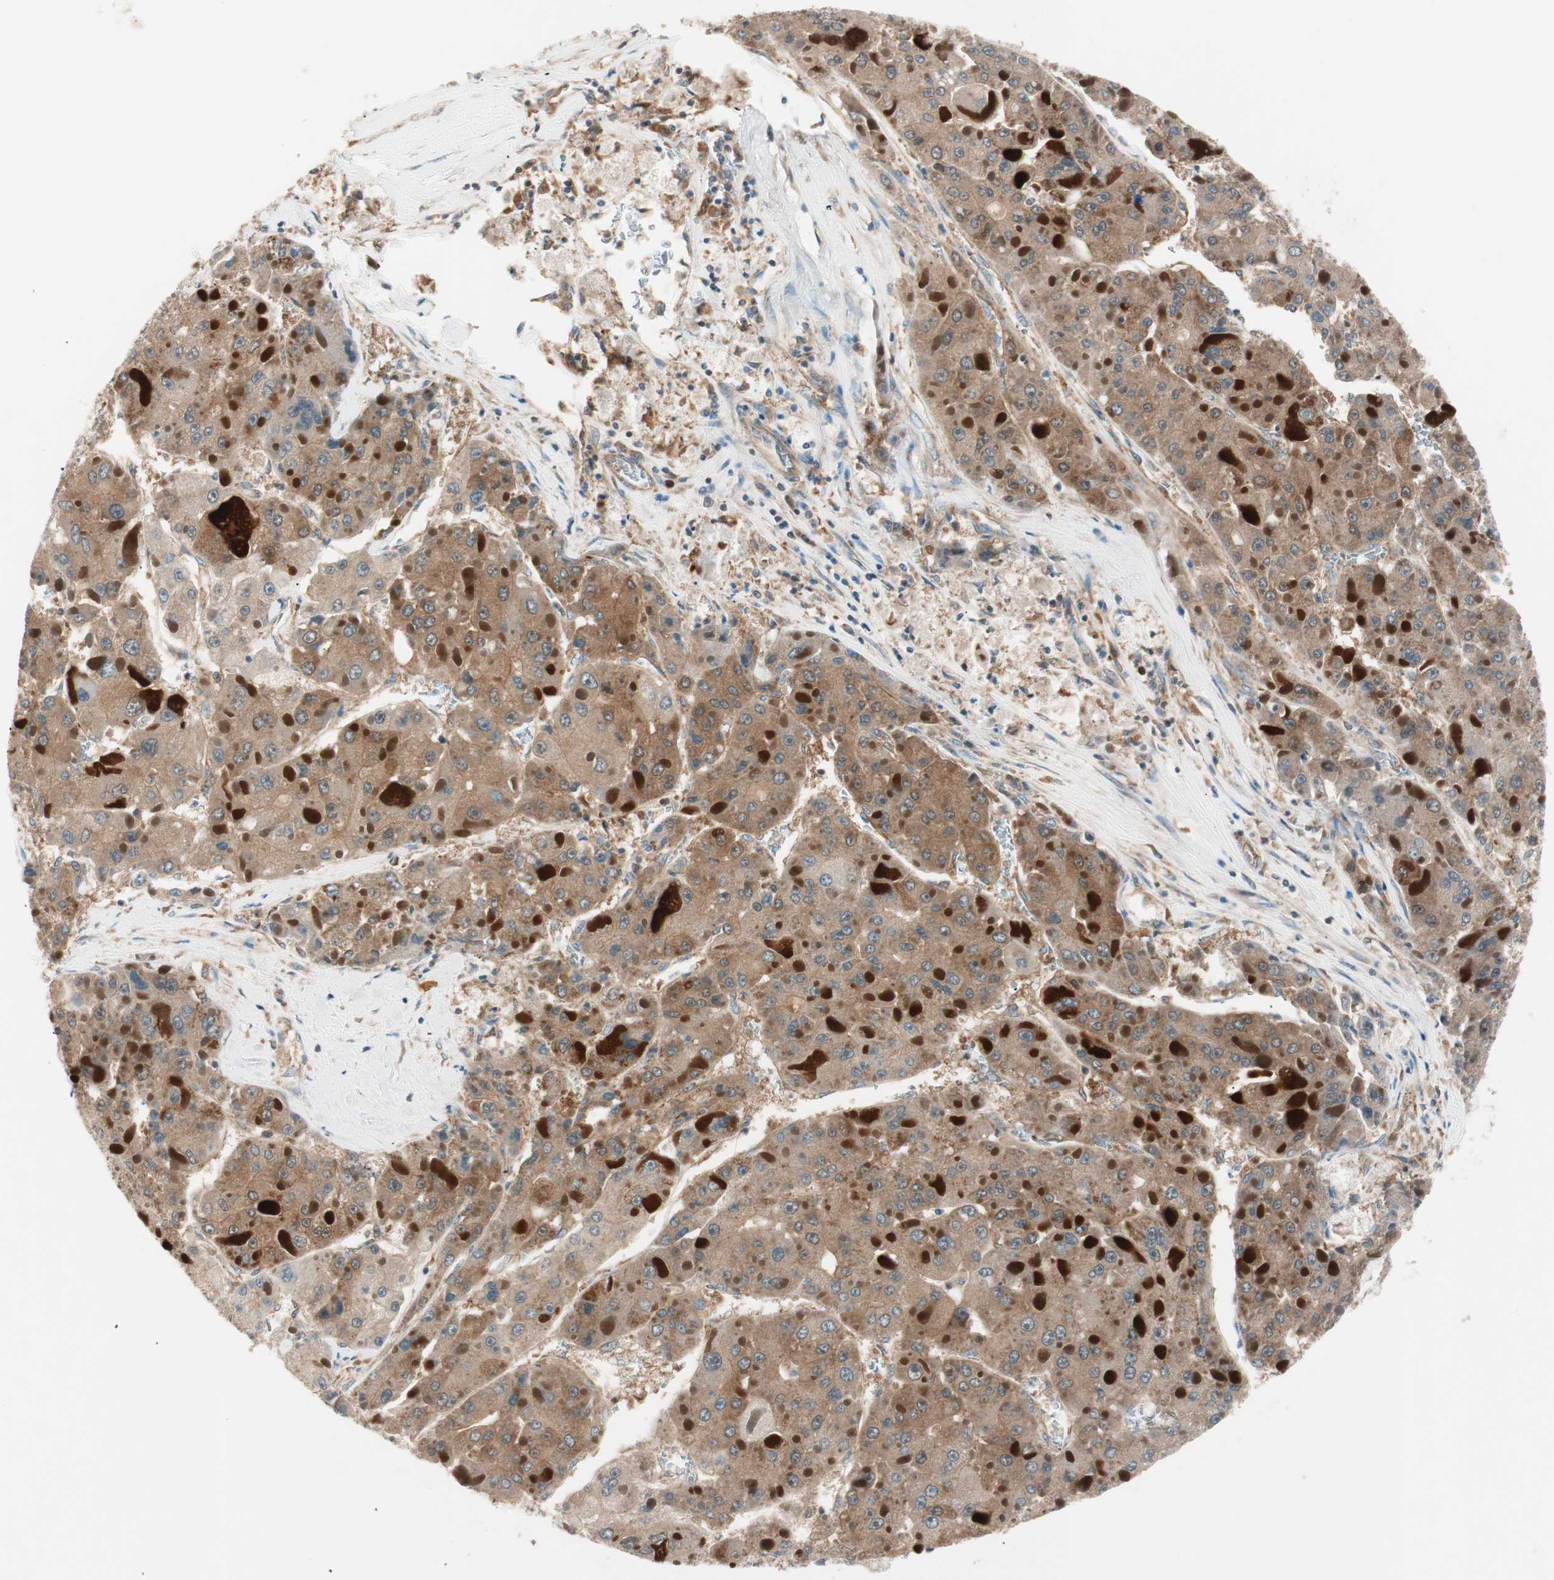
{"staining": {"intensity": "moderate", "quantity": ">75%", "location": "cytoplasmic/membranous"}, "tissue": "liver cancer", "cell_type": "Tumor cells", "image_type": "cancer", "snomed": [{"axis": "morphology", "description": "Carcinoma, Hepatocellular, NOS"}, {"axis": "topography", "description": "Liver"}], "caption": "Immunohistochemical staining of liver cancer (hepatocellular carcinoma) exhibits moderate cytoplasmic/membranous protein expression in about >75% of tumor cells. The staining was performed using DAB, with brown indicating positive protein expression. Nuclei are stained blue with hematoxylin.", "gene": "GALT", "patient": {"sex": "female", "age": 73}}